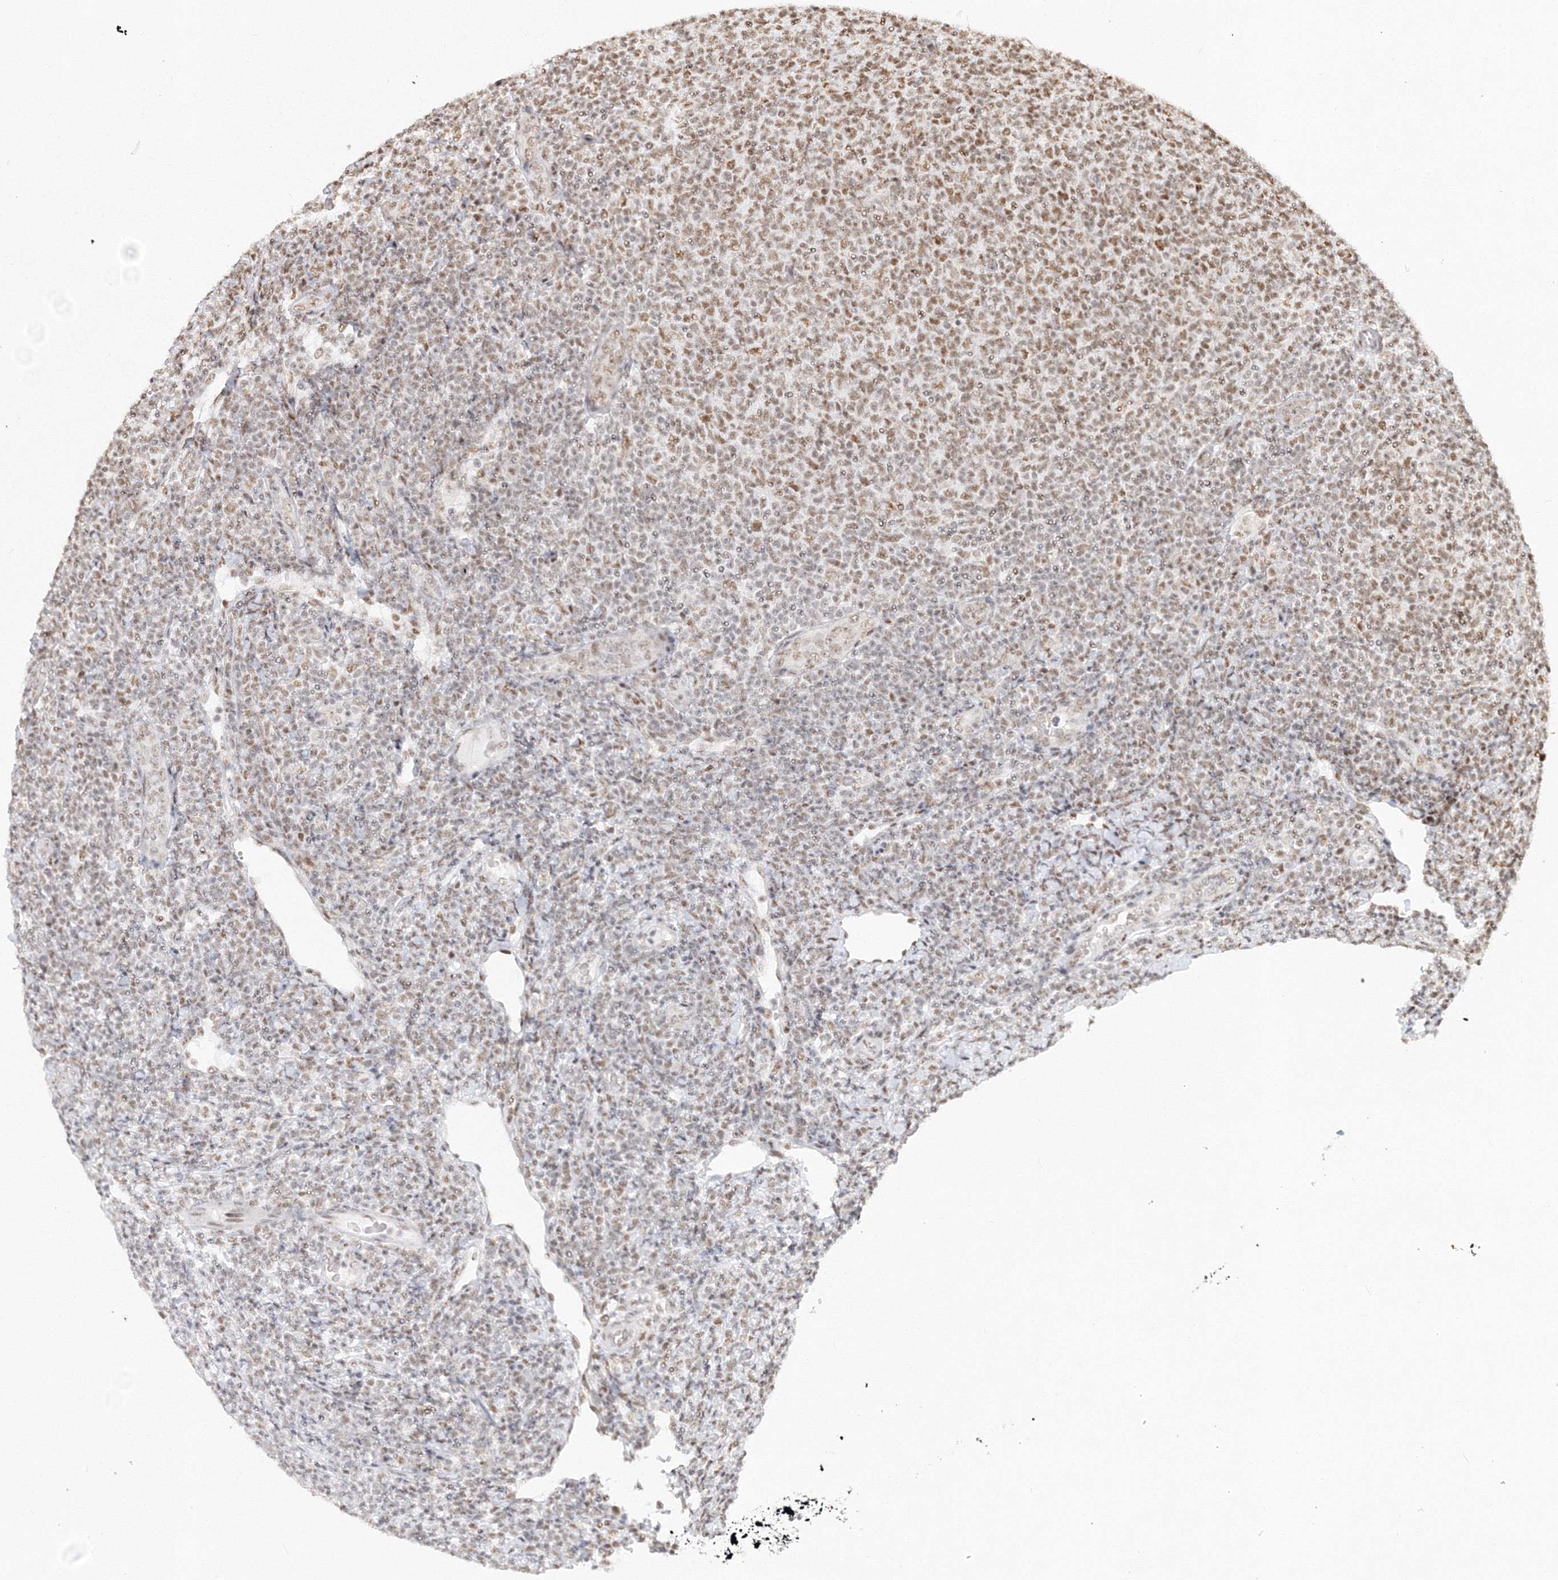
{"staining": {"intensity": "moderate", "quantity": "25%-75%", "location": "nuclear"}, "tissue": "lymphoma", "cell_type": "Tumor cells", "image_type": "cancer", "snomed": [{"axis": "morphology", "description": "Malignant lymphoma, non-Hodgkin's type, Low grade"}, {"axis": "topography", "description": "Lymph node"}], "caption": "The image shows staining of low-grade malignant lymphoma, non-Hodgkin's type, revealing moderate nuclear protein positivity (brown color) within tumor cells.", "gene": "PPP4R2", "patient": {"sex": "male", "age": 66}}